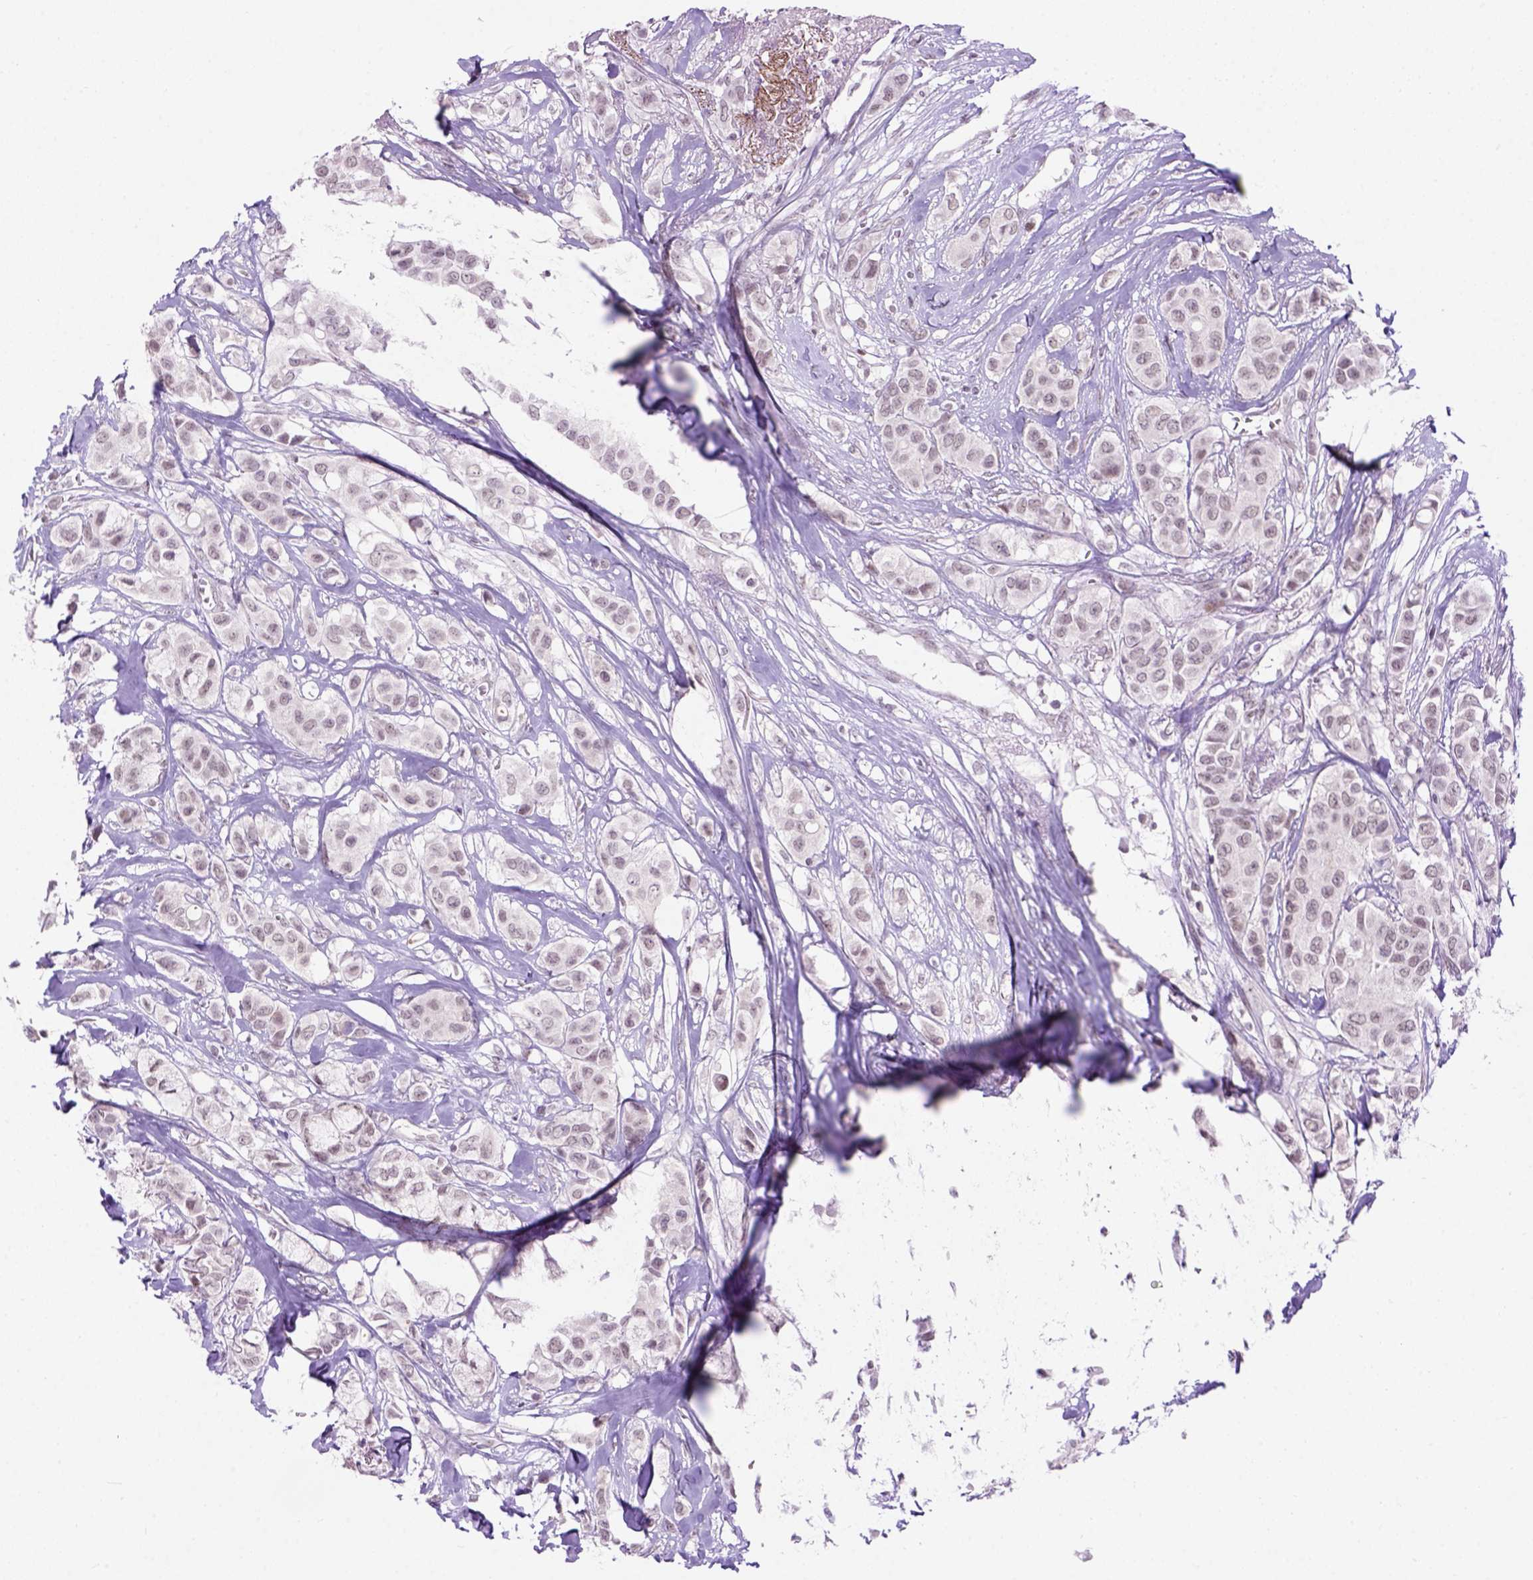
{"staining": {"intensity": "negative", "quantity": "none", "location": "none"}, "tissue": "breast cancer", "cell_type": "Tumor cells", "image_type": "cancer", "snomed": [{"axis": "morphology", "description": "Duct carcinoma"}, {"axis": "topography", "description": "Breast"}], "caption": "The photomicrograph reveals no significant expression in tumor cells of breast invasive ductal carcinoma.", "gene": "TBPL1", "patient": {"sex": "female", "age": 85}}